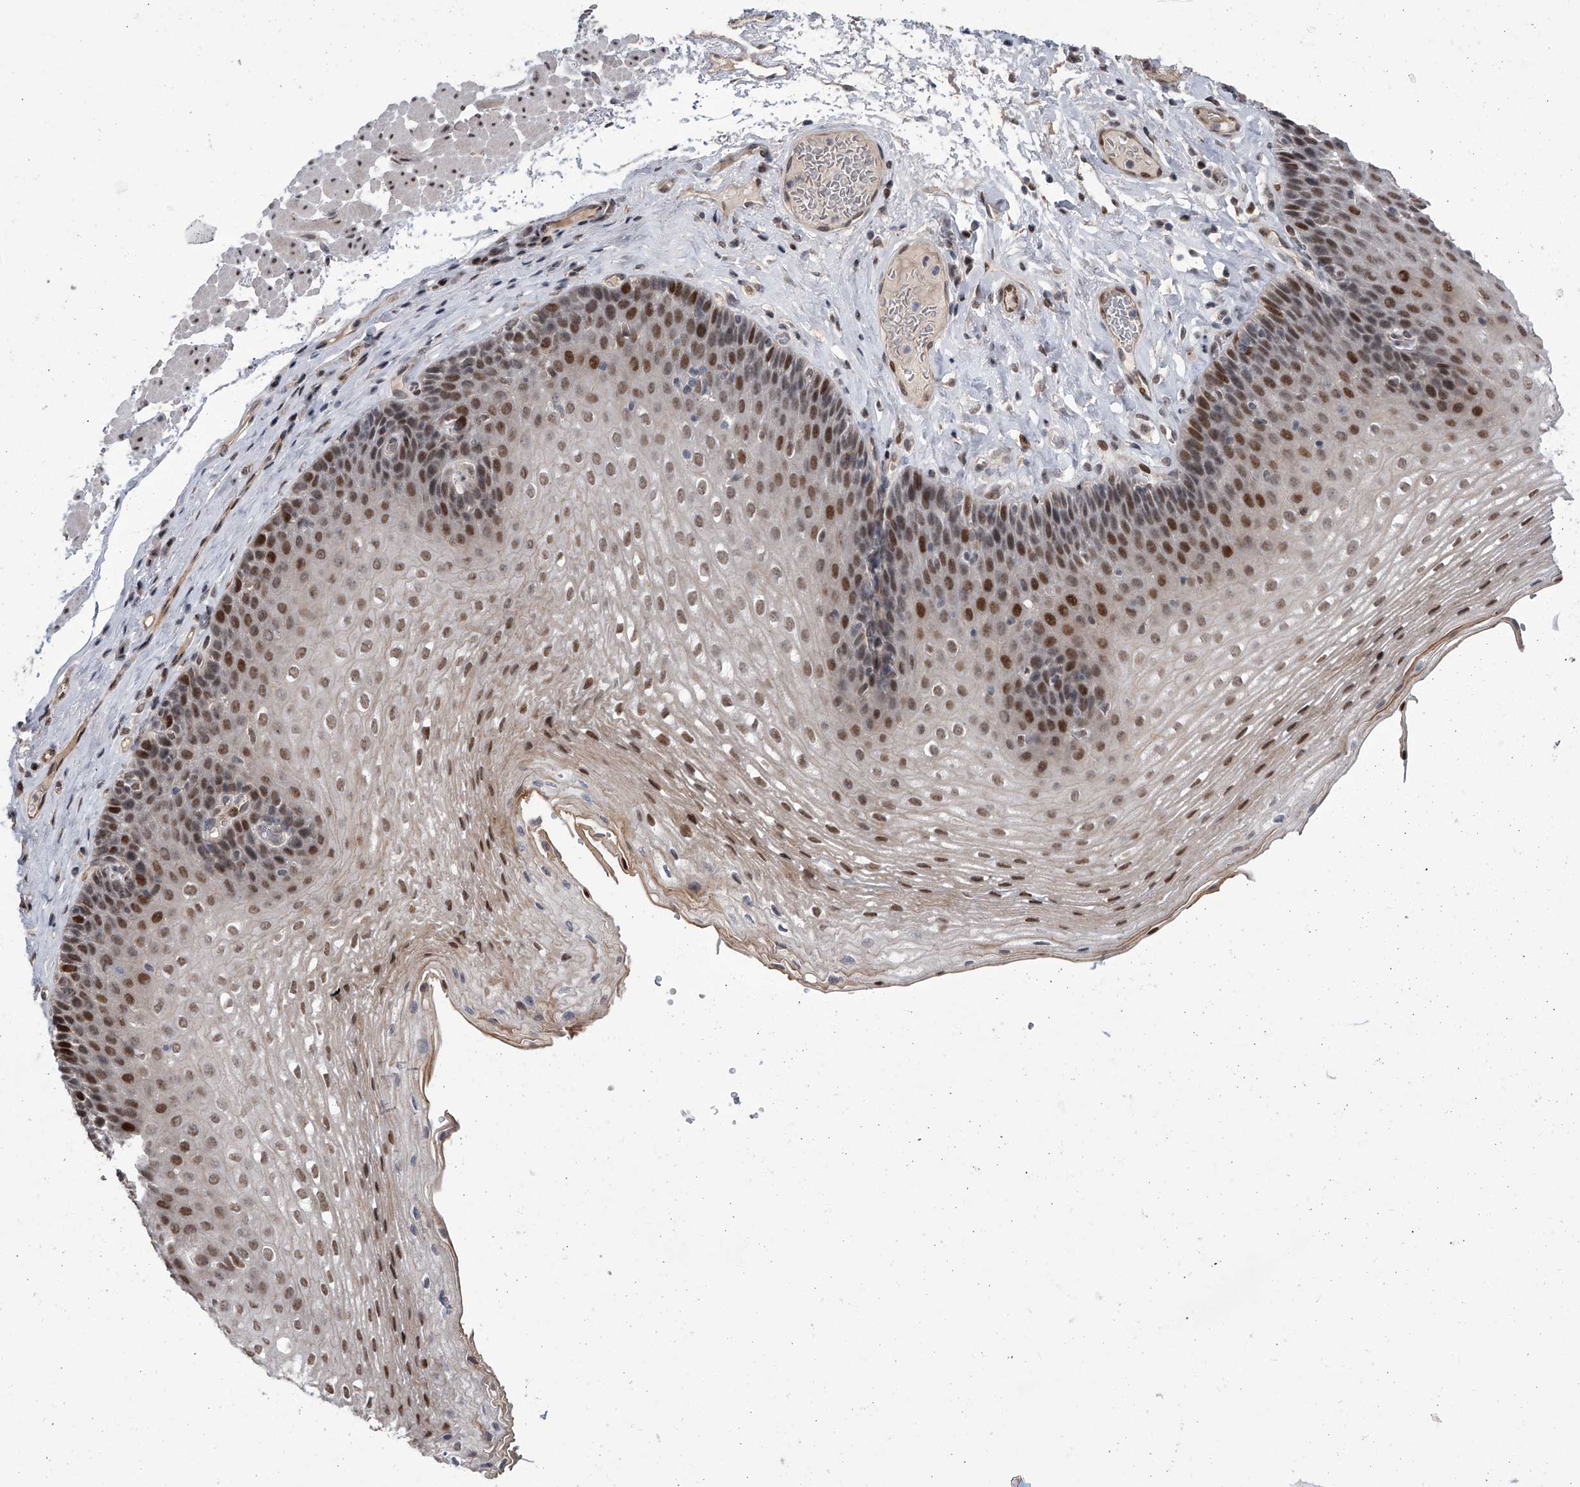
{"staining": {"intensity": "moderate", "quantity": "25%-75%", "location": "nuclear"}, "tissue": "esophagus", "cell_type": "Squamous epithelial cells", "image_type": "normal", "snomed": [{"axis": "morphology", "description": "Normal tissue, NOS"}, {"axis": "topography", "description": "Esophagus"}], "caption": "Squamous epithelial cells exhibit medium levels of moderate nuclear positivity in about 25%-75% of cells in normal human esophagus.", "gene": "ZNF426", "patient": {"sex": "female", "age": 66}}